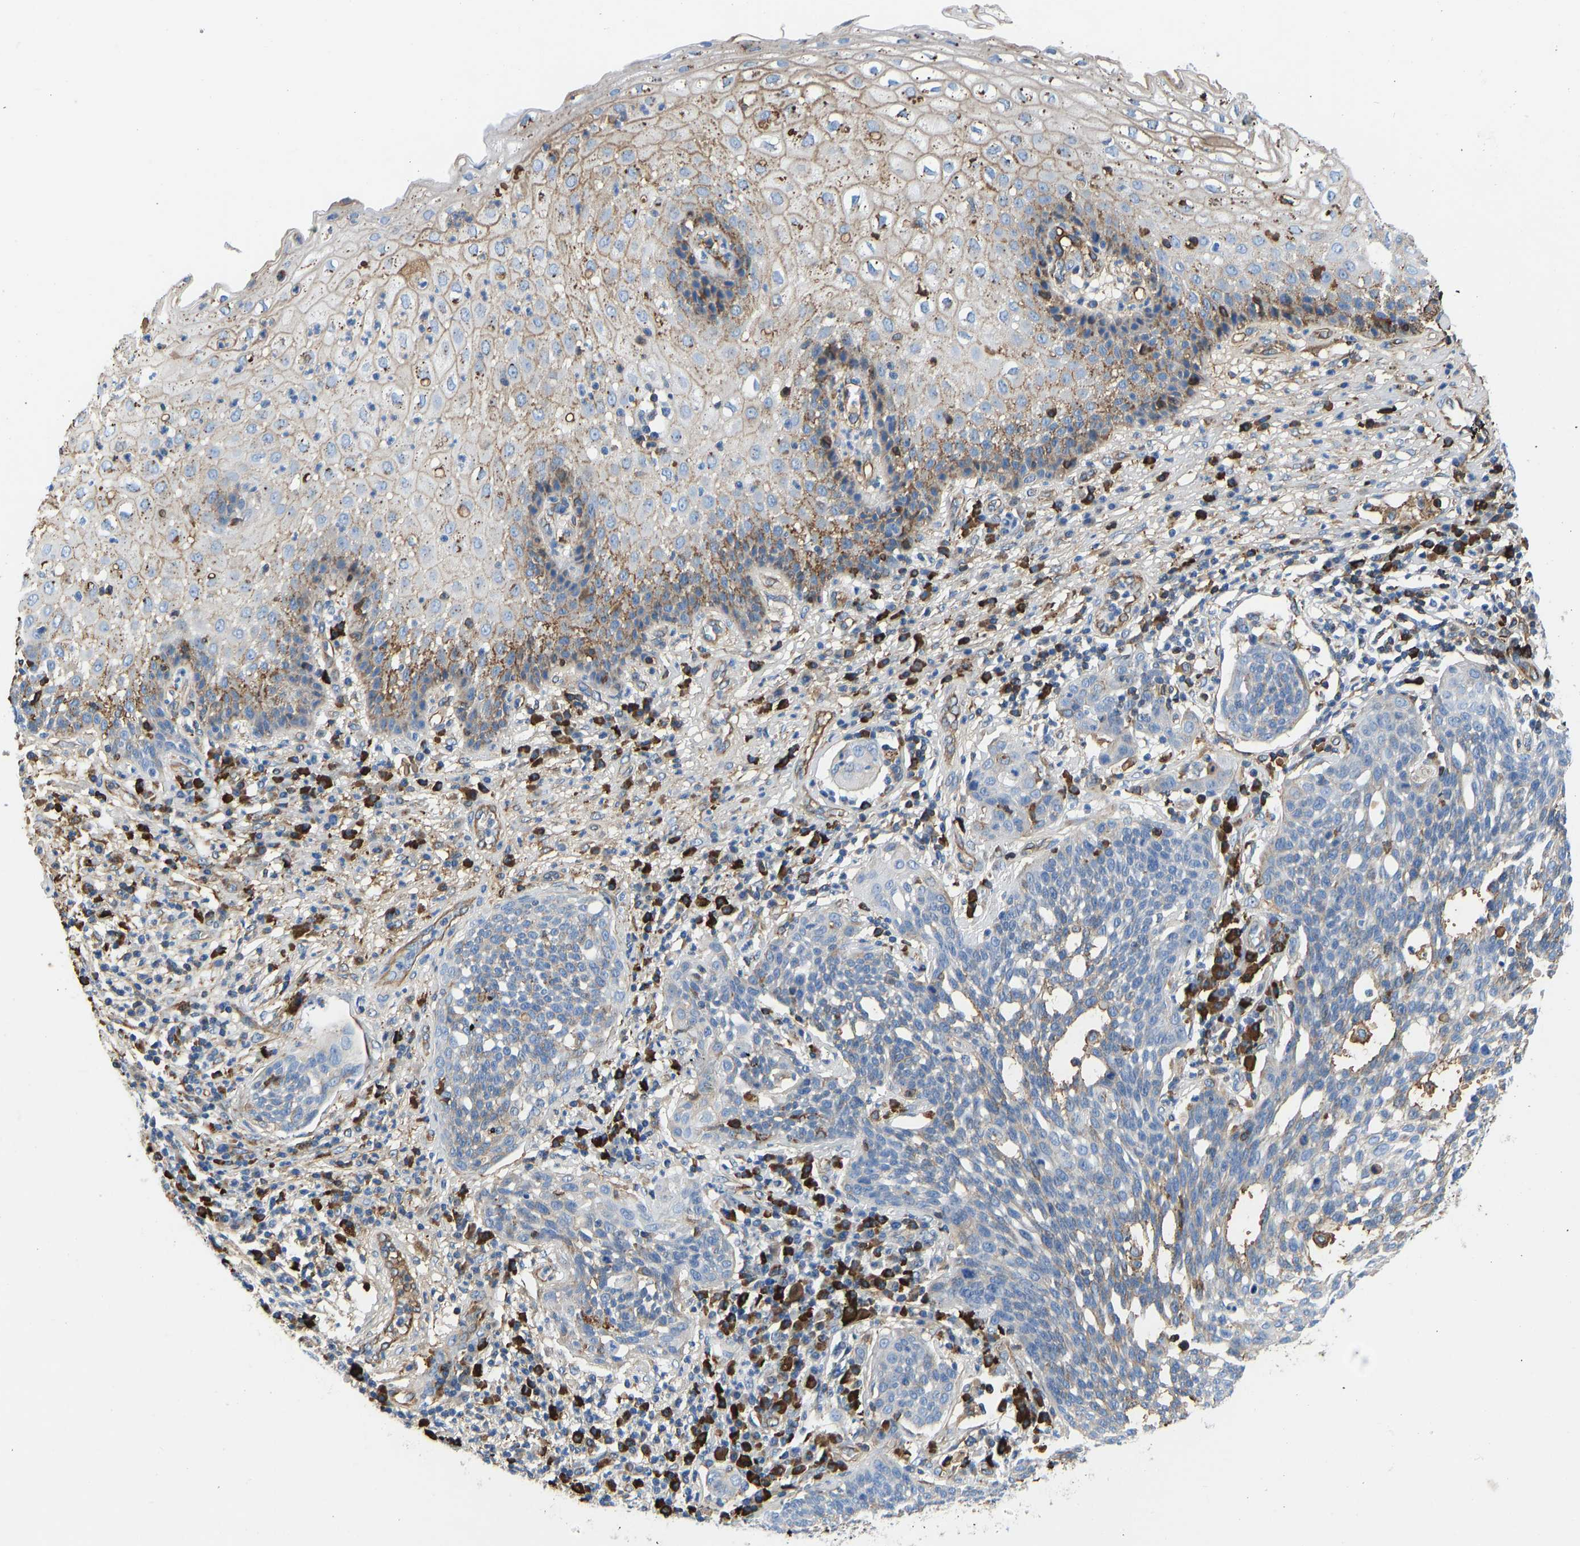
{"staining": {"intensity": "negative", "quantity": "none", "location": "none"}, "tissue": "cervical cancer", "cell_type": "Tumor cells", "image_type": "cancer", "snomed": [{"axis": "morphology", "description": "Squamous cell carcinoma, NOS"}, {"axis": "topography", "description": "Cervix"}], "caption": "Immunohistochemistry (IHC) histopathology image of human cervical squamous cell carcinoma stained for a protein (brown), which reveals no staining in tumor cells. (Stains: DAB immunohistochemistry with hematoxylin counter stain, Microscopy: brightfield microscopy at high magnification).", "gene": "HSPG2", "patient": {"sex": "female", "age": 34}}